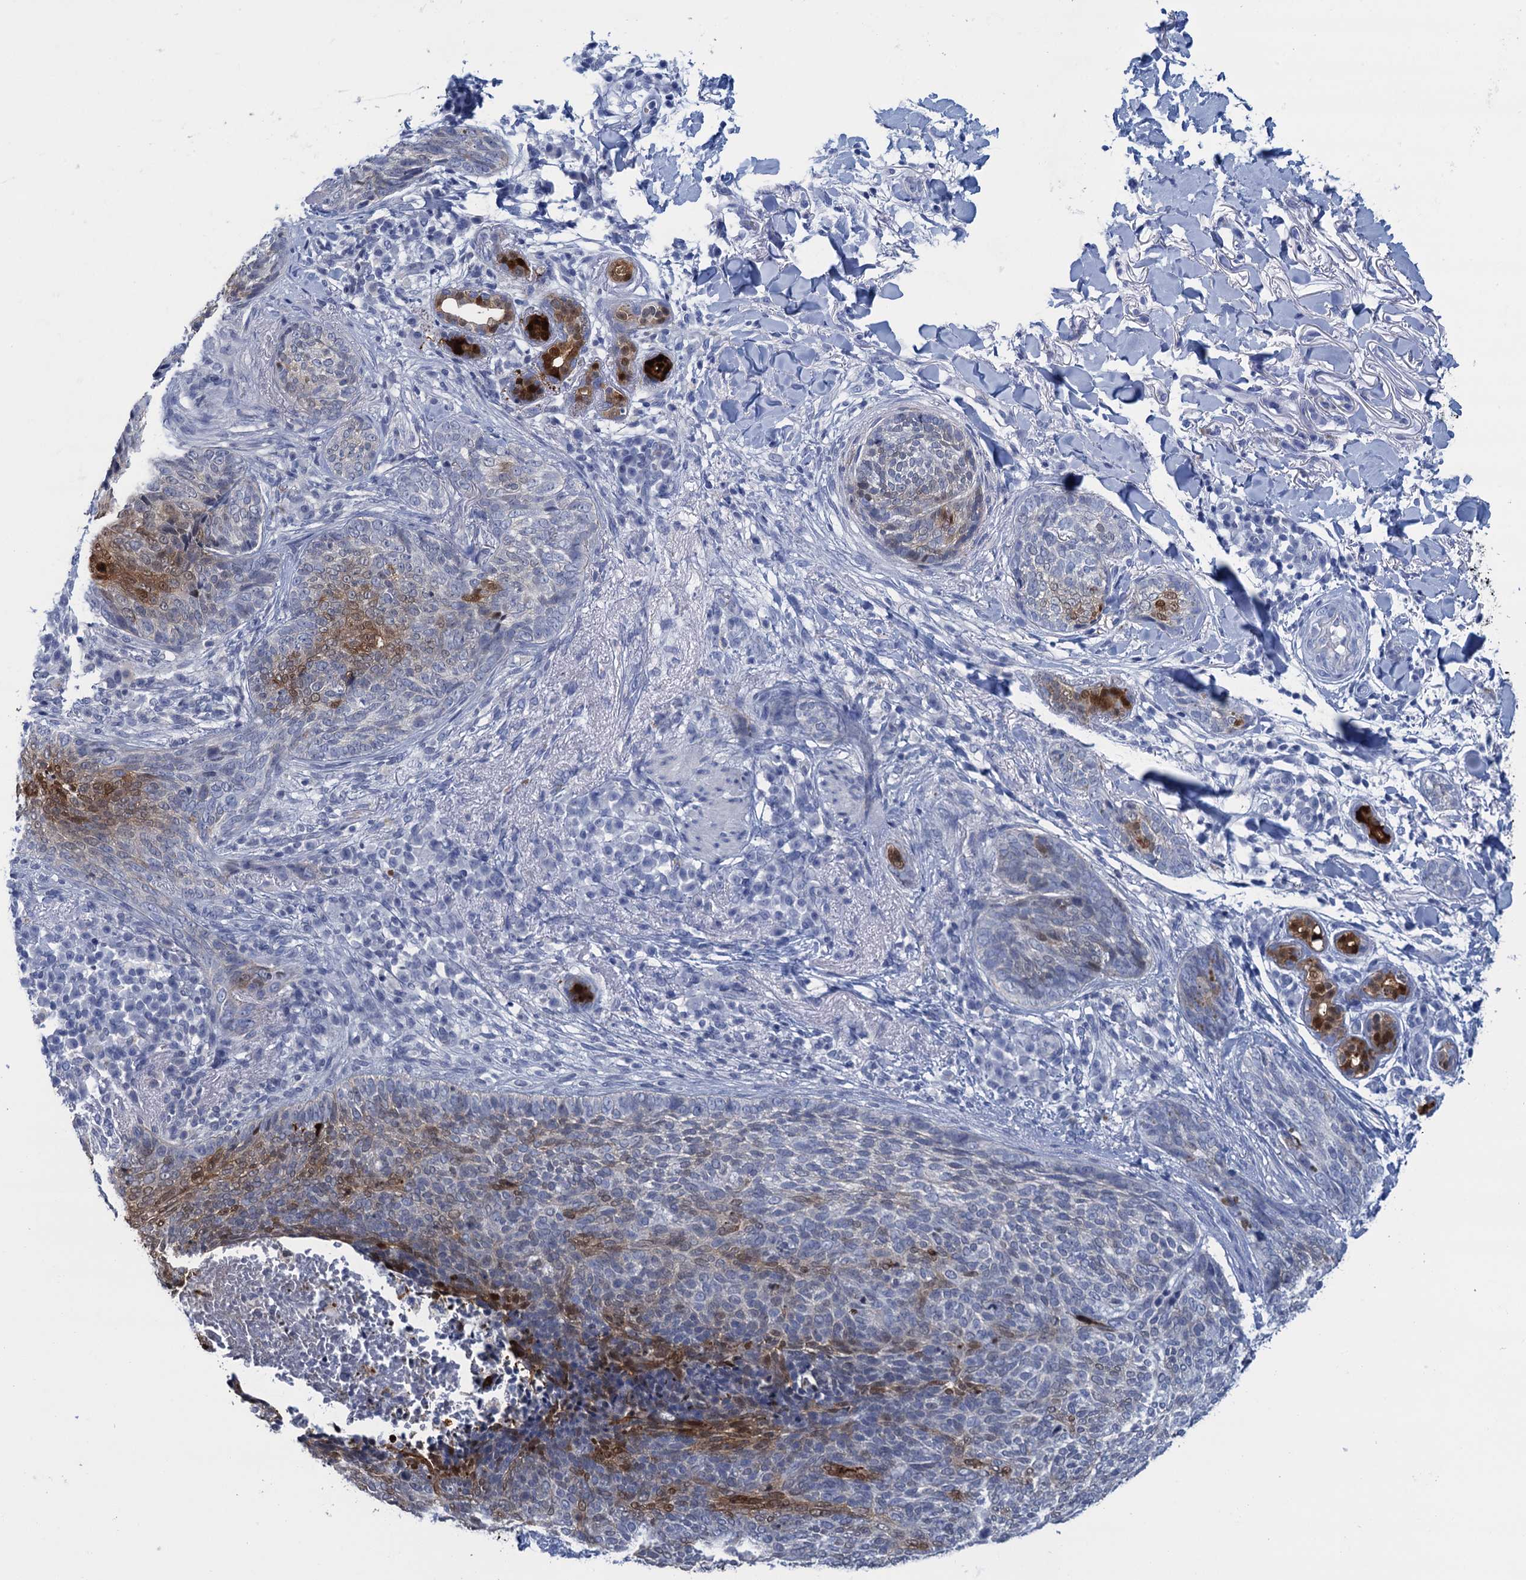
{"staining": {"intensity": "moderate", "quantity": "25%-75%", "location": "cytoplasmic/membranous,nuclear"}, "tissue": "skin cancer", "cell_type": "Tumor cells", "image_type": "cancer", "snomed": [{"axis": "morphology", "description": "Basal cell carcinoma"}, {"axis": "topography", "description": "Skin"}], "caption": "Immunohistochemistry of human skin cancer (basal cell carcinoma) displays medium levels of moderate cytoplasmic/membranous and nuclear staining in about 25%-75% of tumor cells.", "gene": "CALML5", "patient": {"sex": "male", "age": 85}}